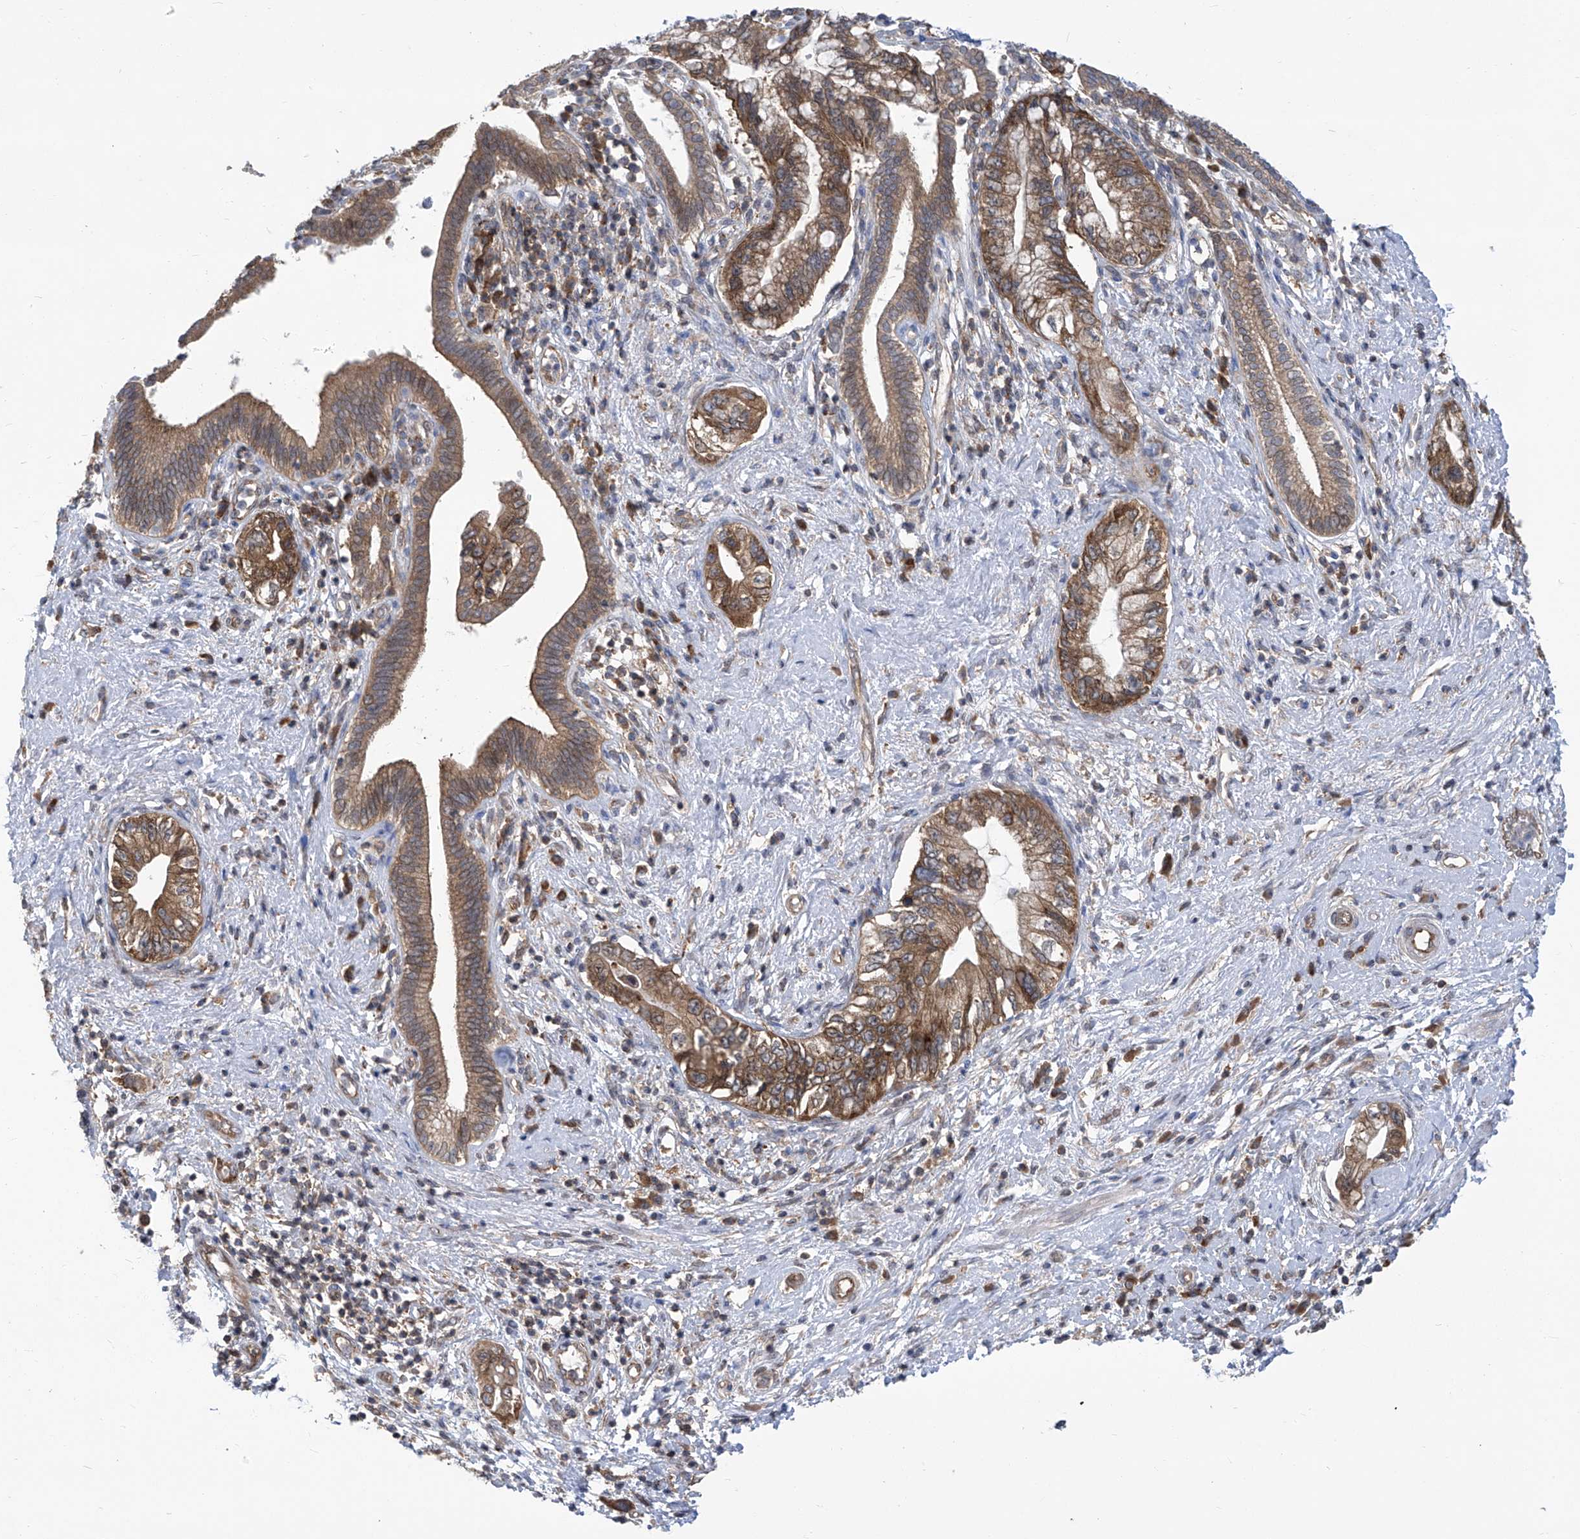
{"staining": {"intensity": "moderate", "quantity": ">75%", "location": "cytoplasmic/membranous"}, "tissue": "pancreatic cancer", "cell_type": "Tumor cells", "image_type": "cancer", "snomed": [{"axis": "morphology", "description": "Adenocarcinoma, NOS"}, {"axis": "topography", "description": "Pancreas"}], "caption": "Pancreatic cancer tissue shows moderate cytoplasmic/membranous expression in approximately >75% of tumor cells, visualized by immunohistochemistry.", "gene": "EIF3M", "patient": {"sex": "female", "age": 73}}